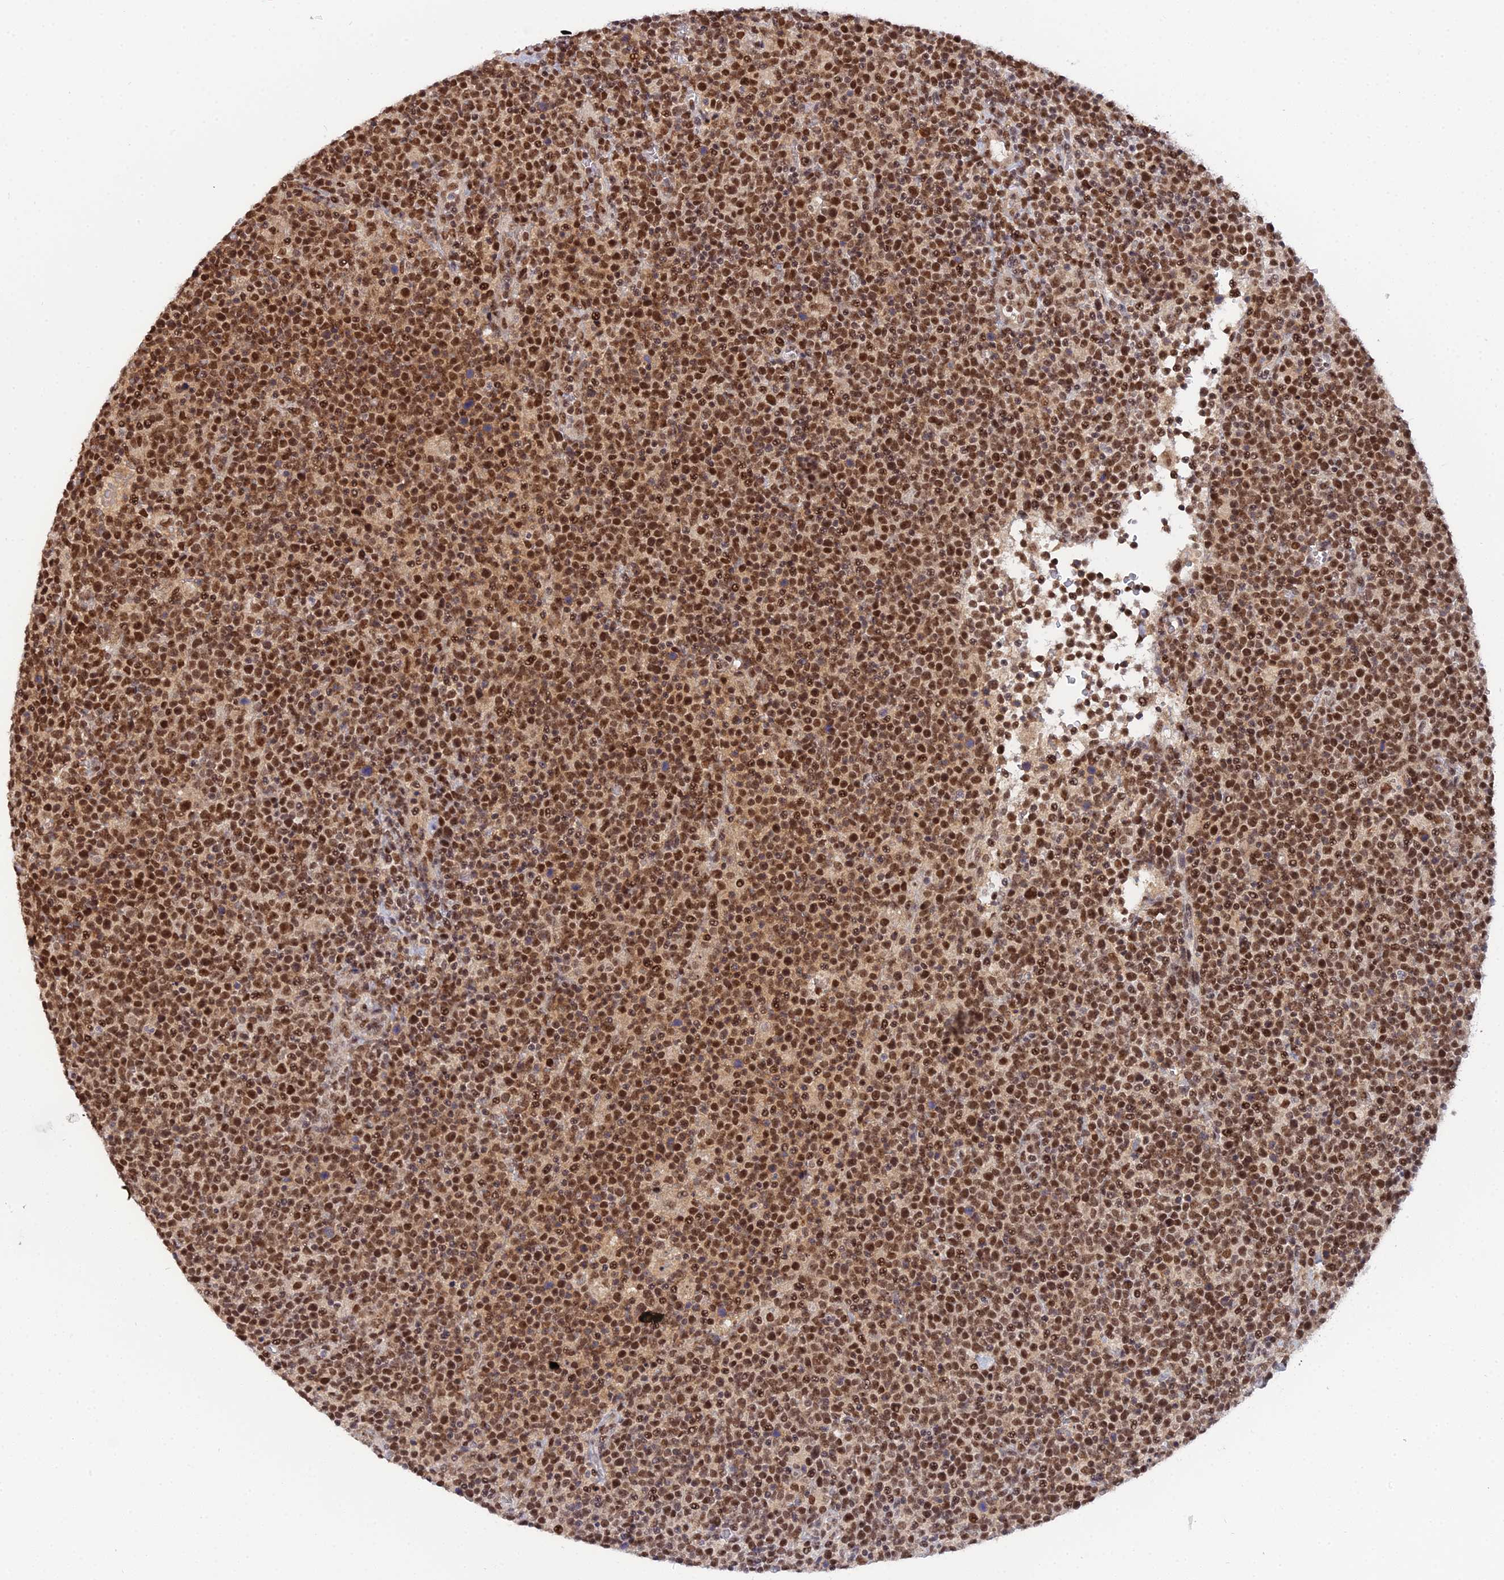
{"staining": {"intensity": "strong", "quantity": ">75%", "location": "nuclear"}, "tissue": "lymphoma", "cell_type": "Tumor cells", "image_type": "cancer", "snomed": [{"axis": "morphology", "description": "Malignant lymphoma, non-Hodgkin's type, High grade"}, {"axis": "topography", "description": "Lymph node"}], "caption": "Approximately >75% of tumor cells in malignant lymphoma, non-Hodgkin's type (high-grade) demonstrate strong nuclear protein staining as visualized by brown immunohistochemical staining.", "gene": "EXOSC3", "patient": {"sex": "male", "age": 61}}